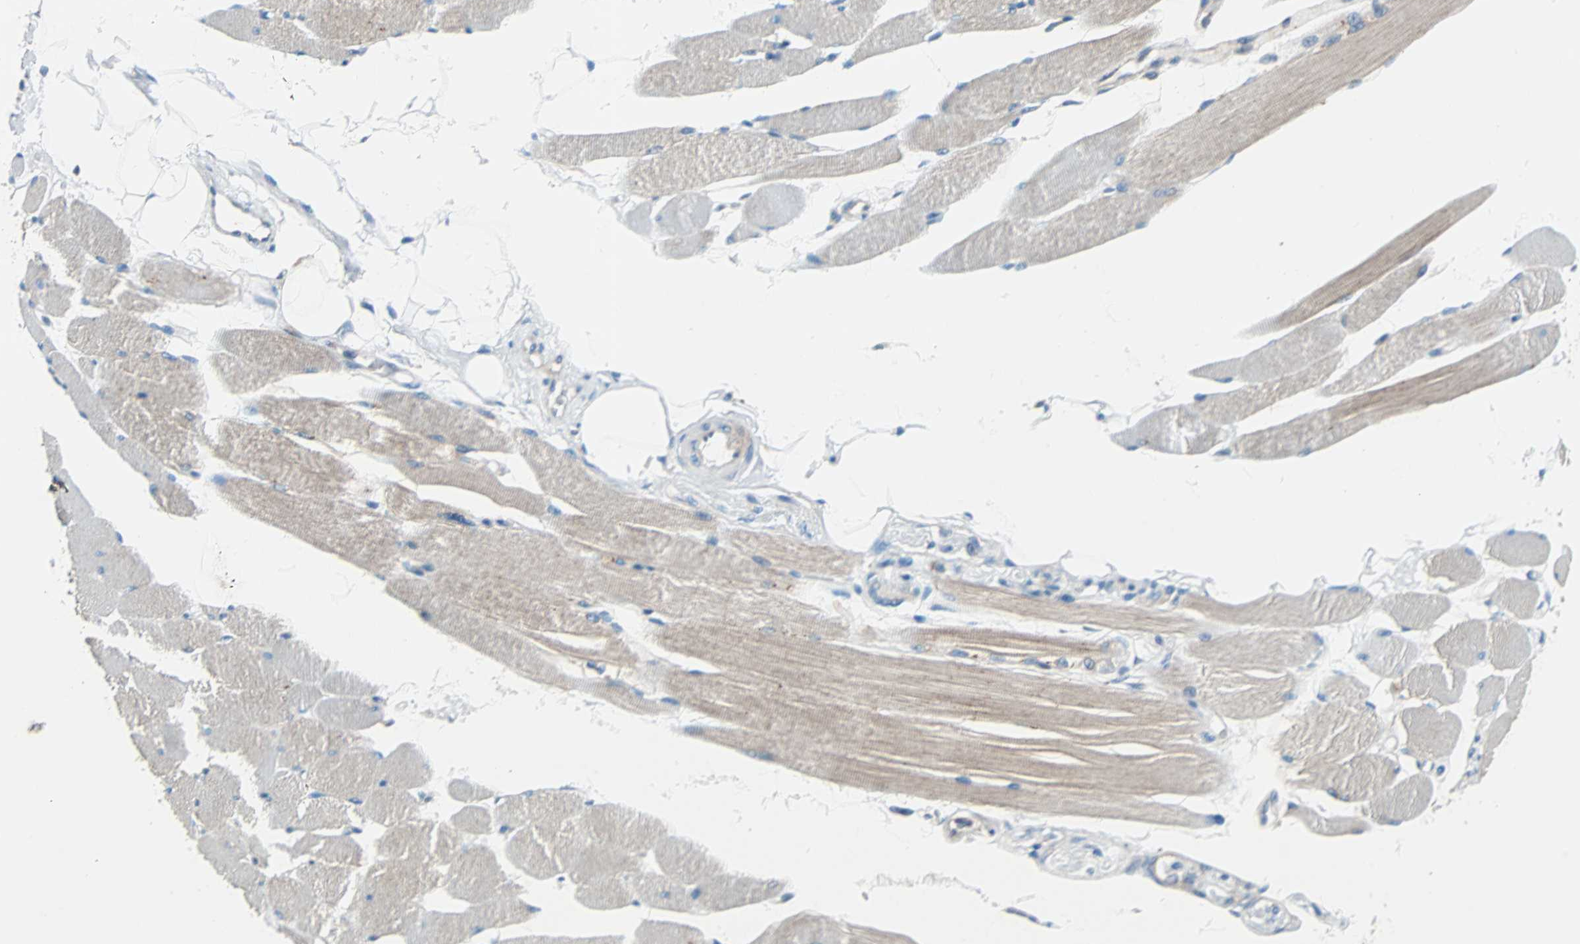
{"staining": {"intensity": "weak", "quantity": ">75%", "location": "cytoplasmic/membranous"}, "tissue": "skeletal muscle", "cell_type": "Myocytes", "image_type": "normal", "snomed": [{"axis": "morphology", "description": "Normal tissue, NOS"}, {"axis": "topography", "description": "Skeletal muscle"}, {"axis": "topography", "description": "Peripheral nerve tissue"}], "caption": "Skeletal muscle stained with DAB immunohistochemistry displays low levels of weak cytoplasmic/membranous positivity in approximately >75% of myocytes. (DAB (3,3'-diaminobenzidine) IHC, brown staining for protein, blue staining for nuclei).", "gene": "PHYH", "patient": {"sex": "female", "age": 84}}